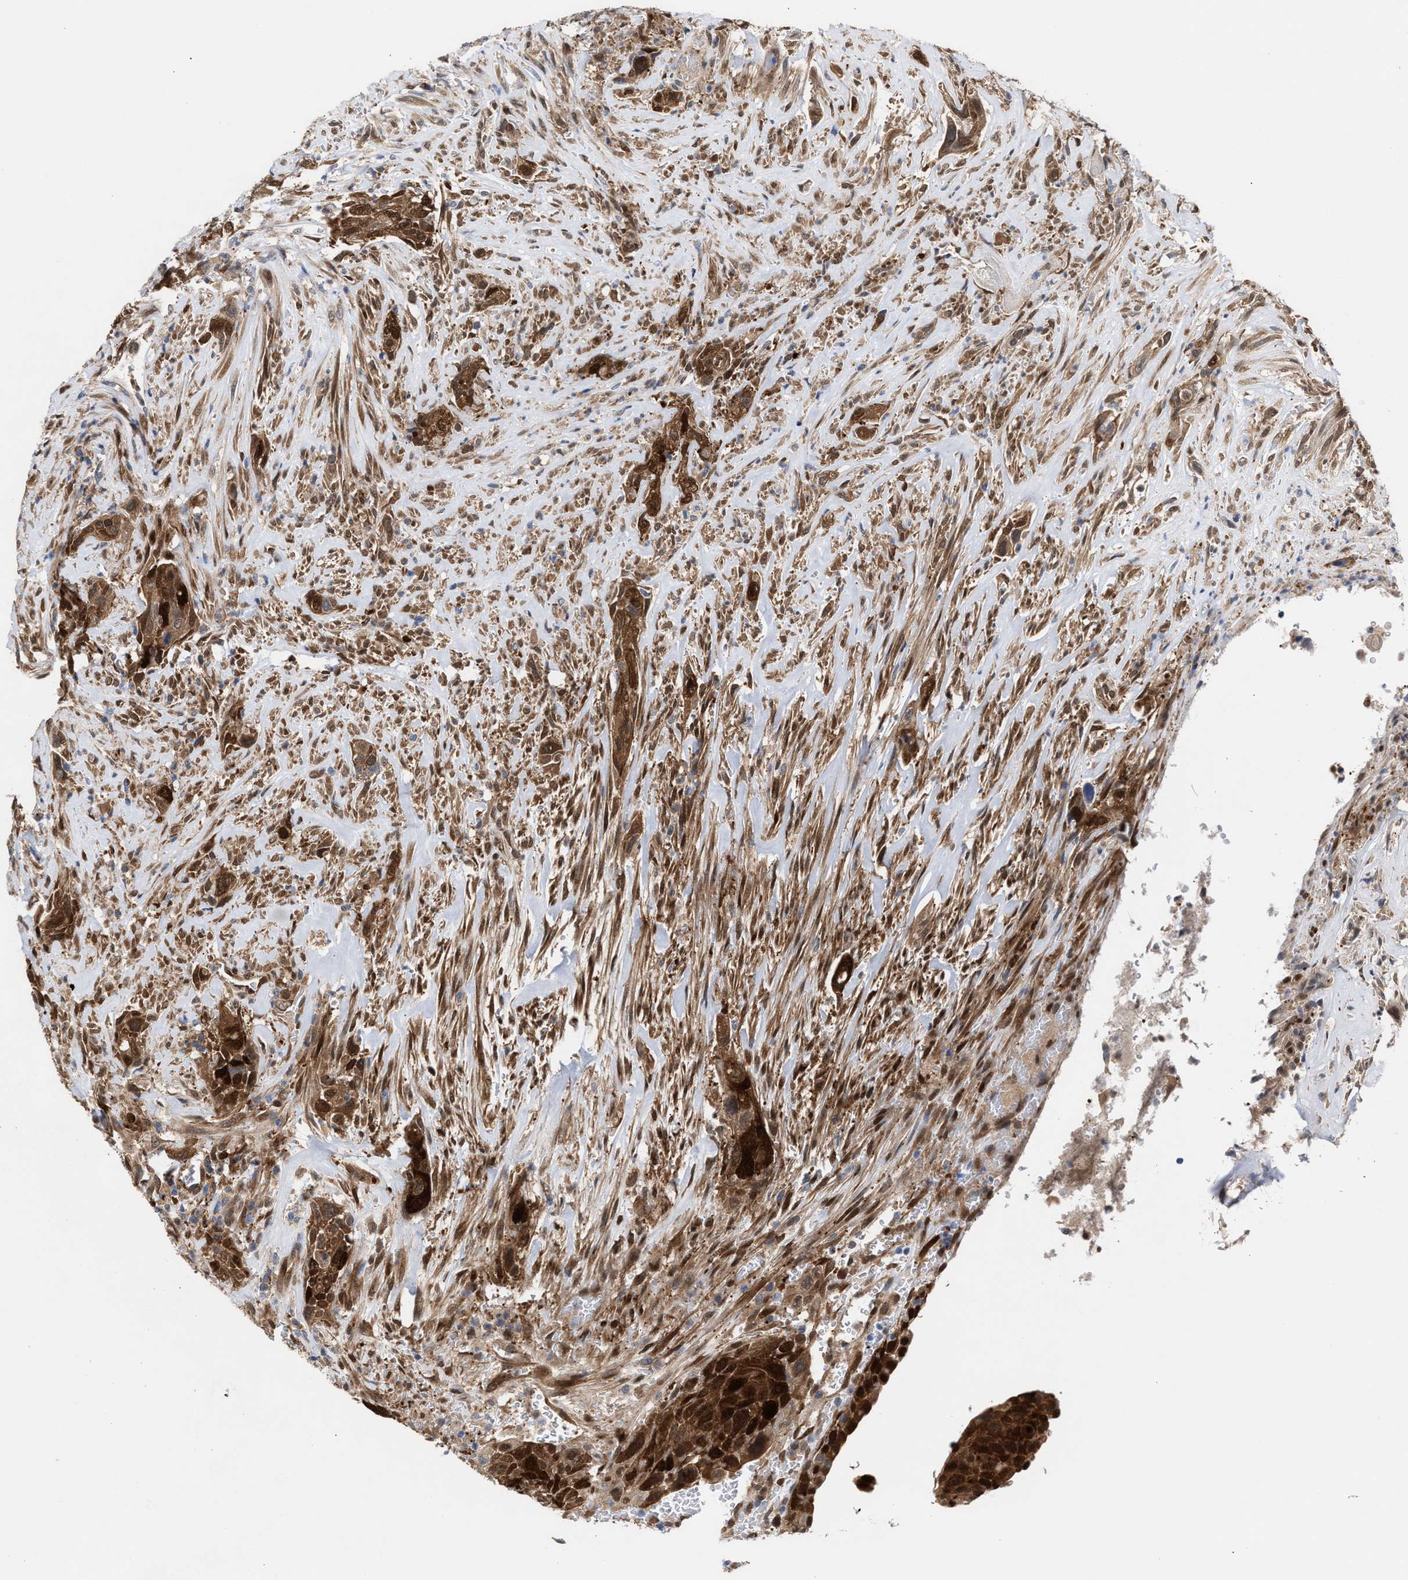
{"staining": {"intensity": "strong", "quantity": ">75%", "location": "cytoplasmic/membranous,nuclear"}, "tissue": "urothelial cancer", "cell_type": "Tumor cells", "image_type": "cancer", "snomed": [{"axis": "morphology", "description": "Urothelial carcinoma, Low grade"}, {"axis": "morphology", "description": "Urothelial carcinoma, High grade"}, {"axis": "topography", "description": "Urinary bladder"}], "caption": "Immunohistochemistry (IHC) of human urothelial cancer exhibits high levels of strong cytoplasmic/membranous and nuclear staining in approximately >75% of tumor cells.", "gene": "TP53I3", "patient": {"sex": "male", "age": 35}}